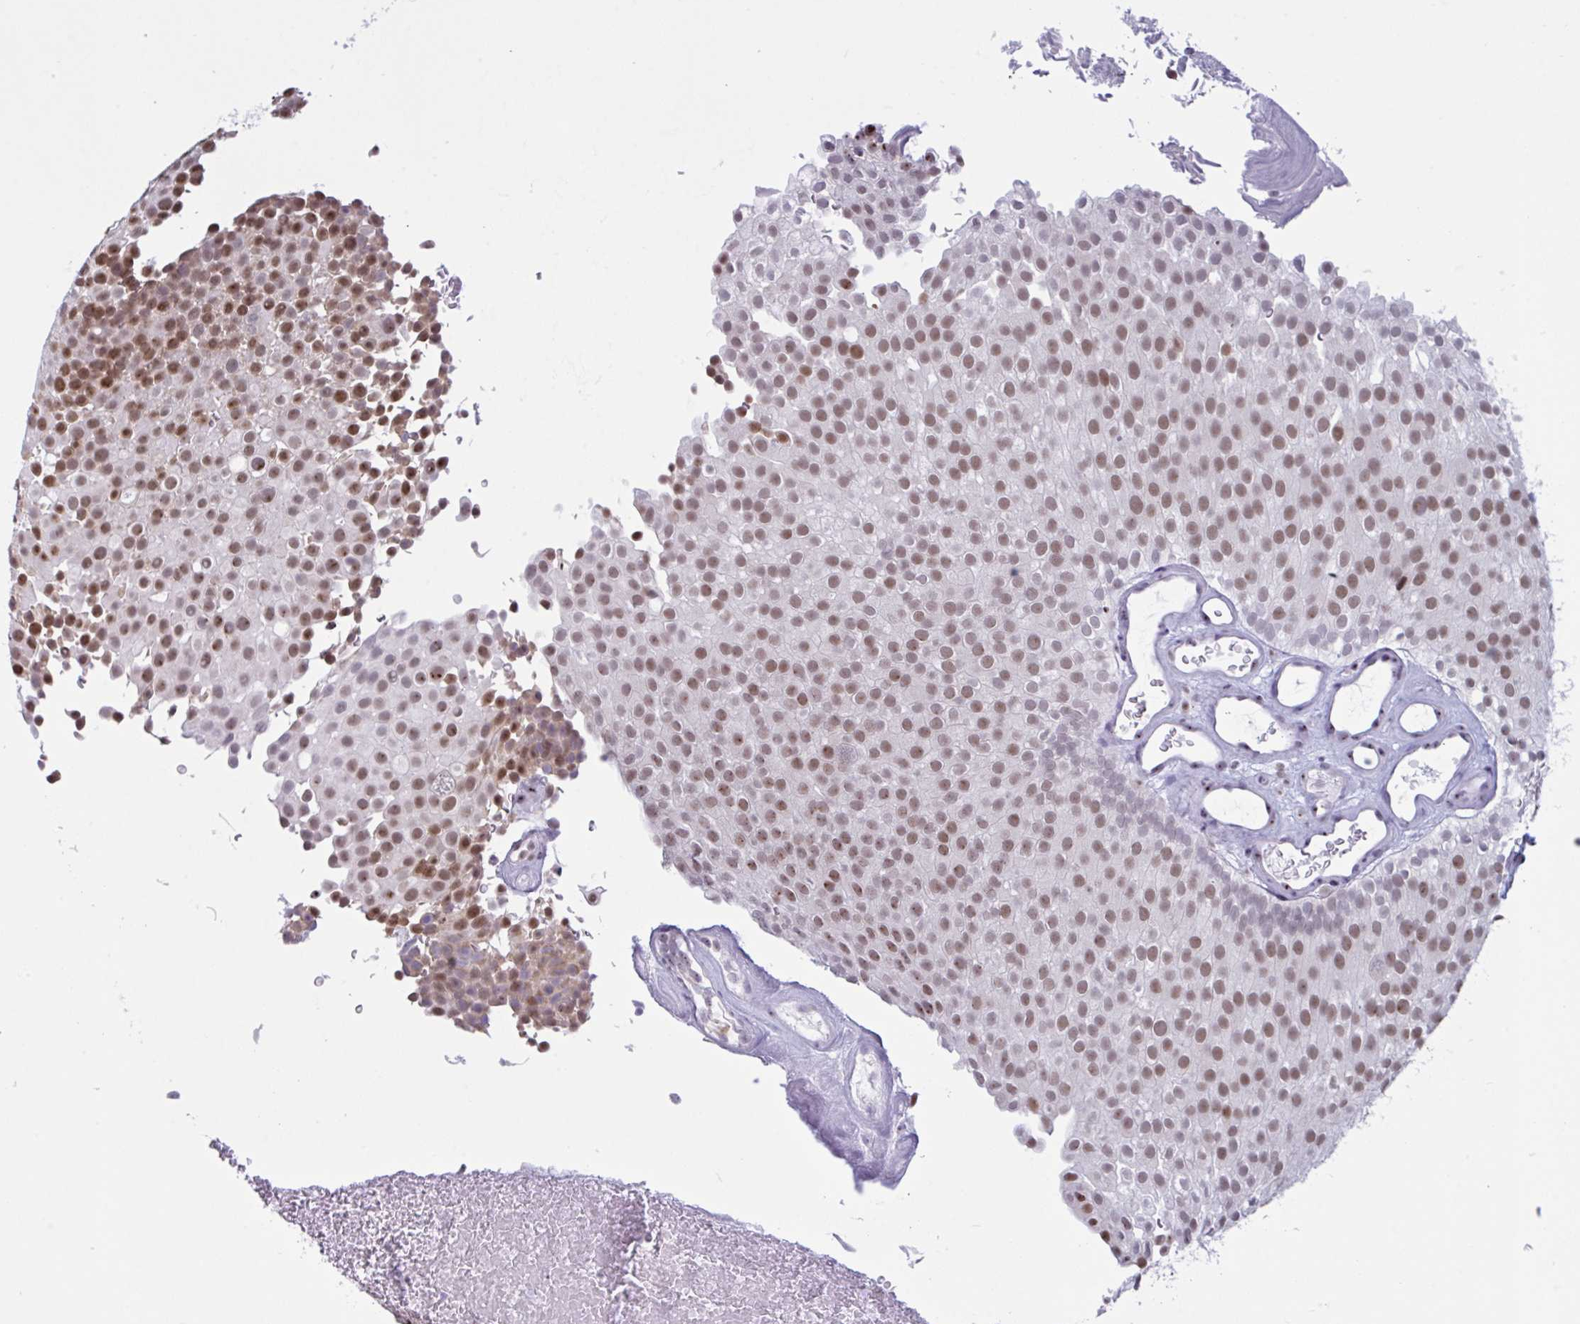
{"staining": {"intensity": "moderate", "quantity": ">75%", "location": "nuclear"}, "tissue": "urothelial cancer", "cell_type": "Tumor cells", "image_type": "cancer", "snomed": [{"axis": "morphology", "description": "Urothelial carcinoma, Low grade"}, {"axis": "topography", "description": "Urinary bladder"}], "caption": "A histopathology image showing moderate nuclear positivity in about >75% of tumor cells in low-grade urothelial carcinoma, as visualized by brown immunohistochemical staining.", "gene": "TGM6", "patient": {"sex": "male", "age": 78}}